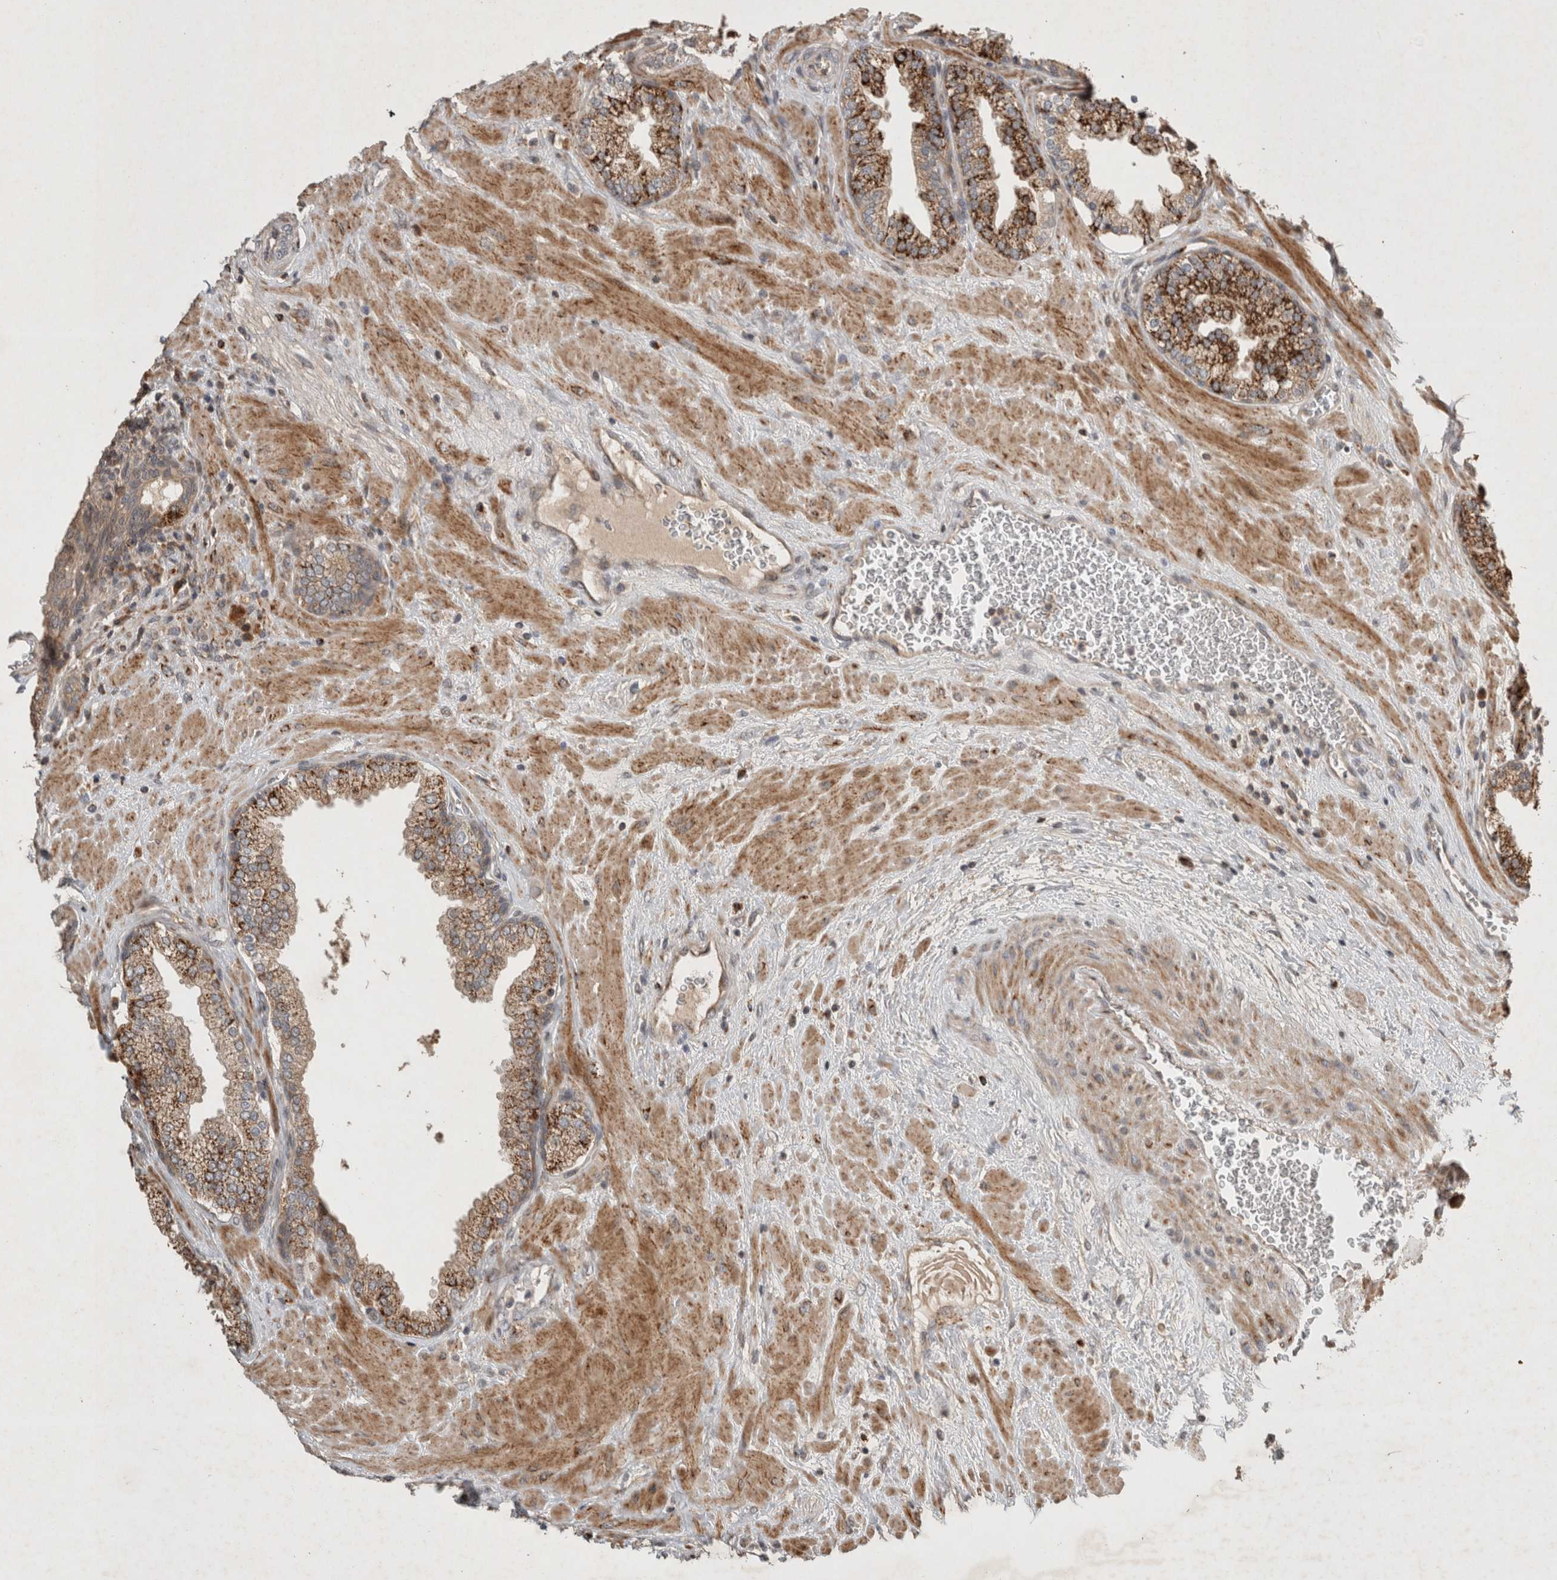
{"staining": {"intensity": "strong", "quantity": "25%-75%", "location": "cytoplasmic/membranous"}, "tissue": "prostate", "cell_type": "Glandular cells", "image_type": "normal", "snomed": [{"axis": "morphology", "description": "Normal tissue, NOS"}, {"axis": "topography", "description": "Prostate"}], "caption": "Immunohistochemical staining of normal human prostate displays high levels of strong cytoplasmic/membranous expression in about 25%-75% of glandular cells.", "gene": "SERAC1", "patient": {"sex": "male", "age": 51}}